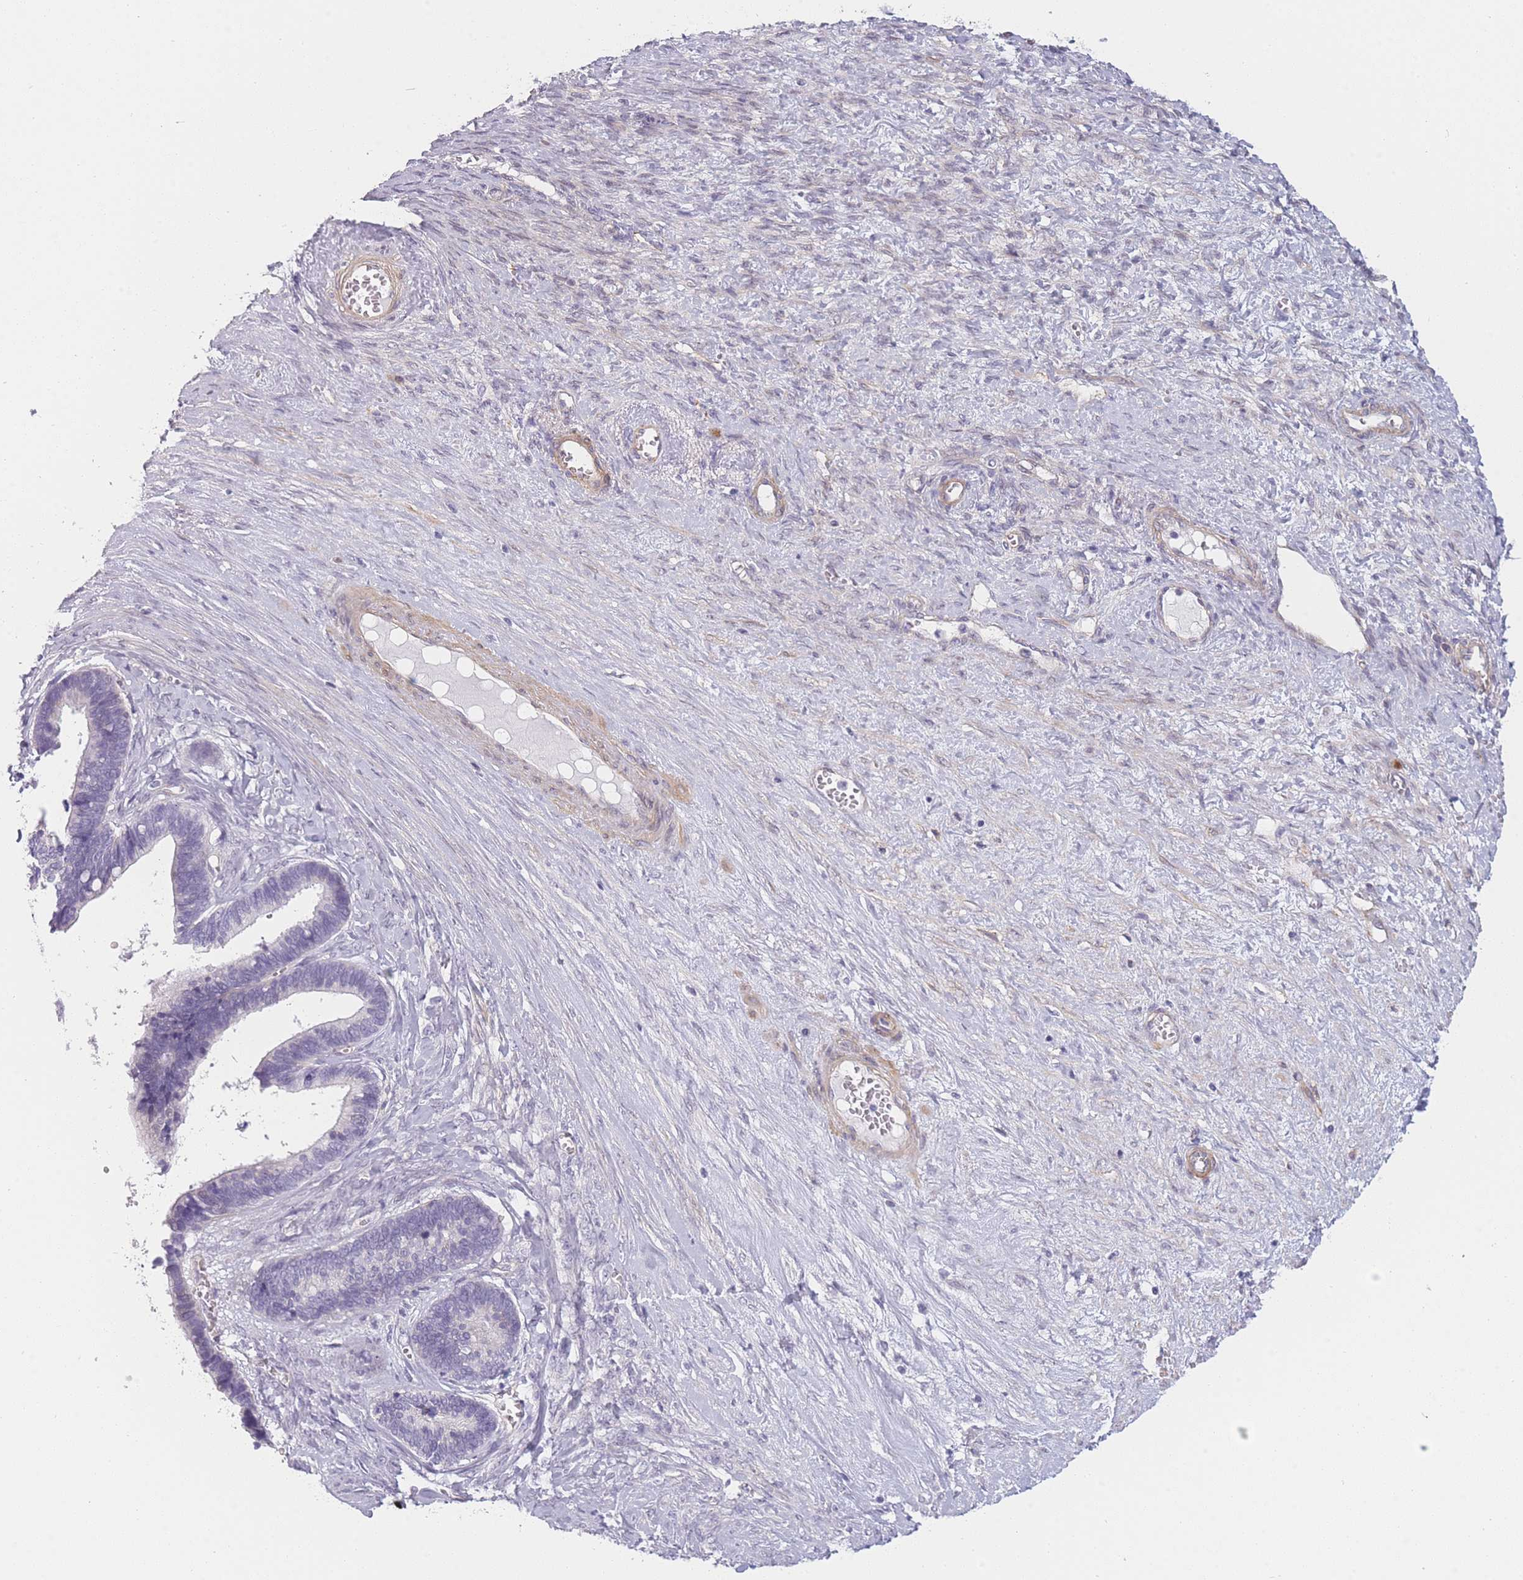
{"staining": {"intensity": "negative", "quantity": "none", "location": "none"}, "tissue": "ovarian cancer", "cell_type": "Tumor cells", "image_type": "cancer", "snomed": [{"axis": "morphology", "description": "Cystadenocarcinoma, serous, NOS"}, {"axis": "topography", "description": "Ovary"}], "caption": "IHC of human ovarian serous cystadenocarcinoma reveals no staining in tumor cells.", "gene": "SLC7A6", "patient": {"sex": "female", "age": 56}}